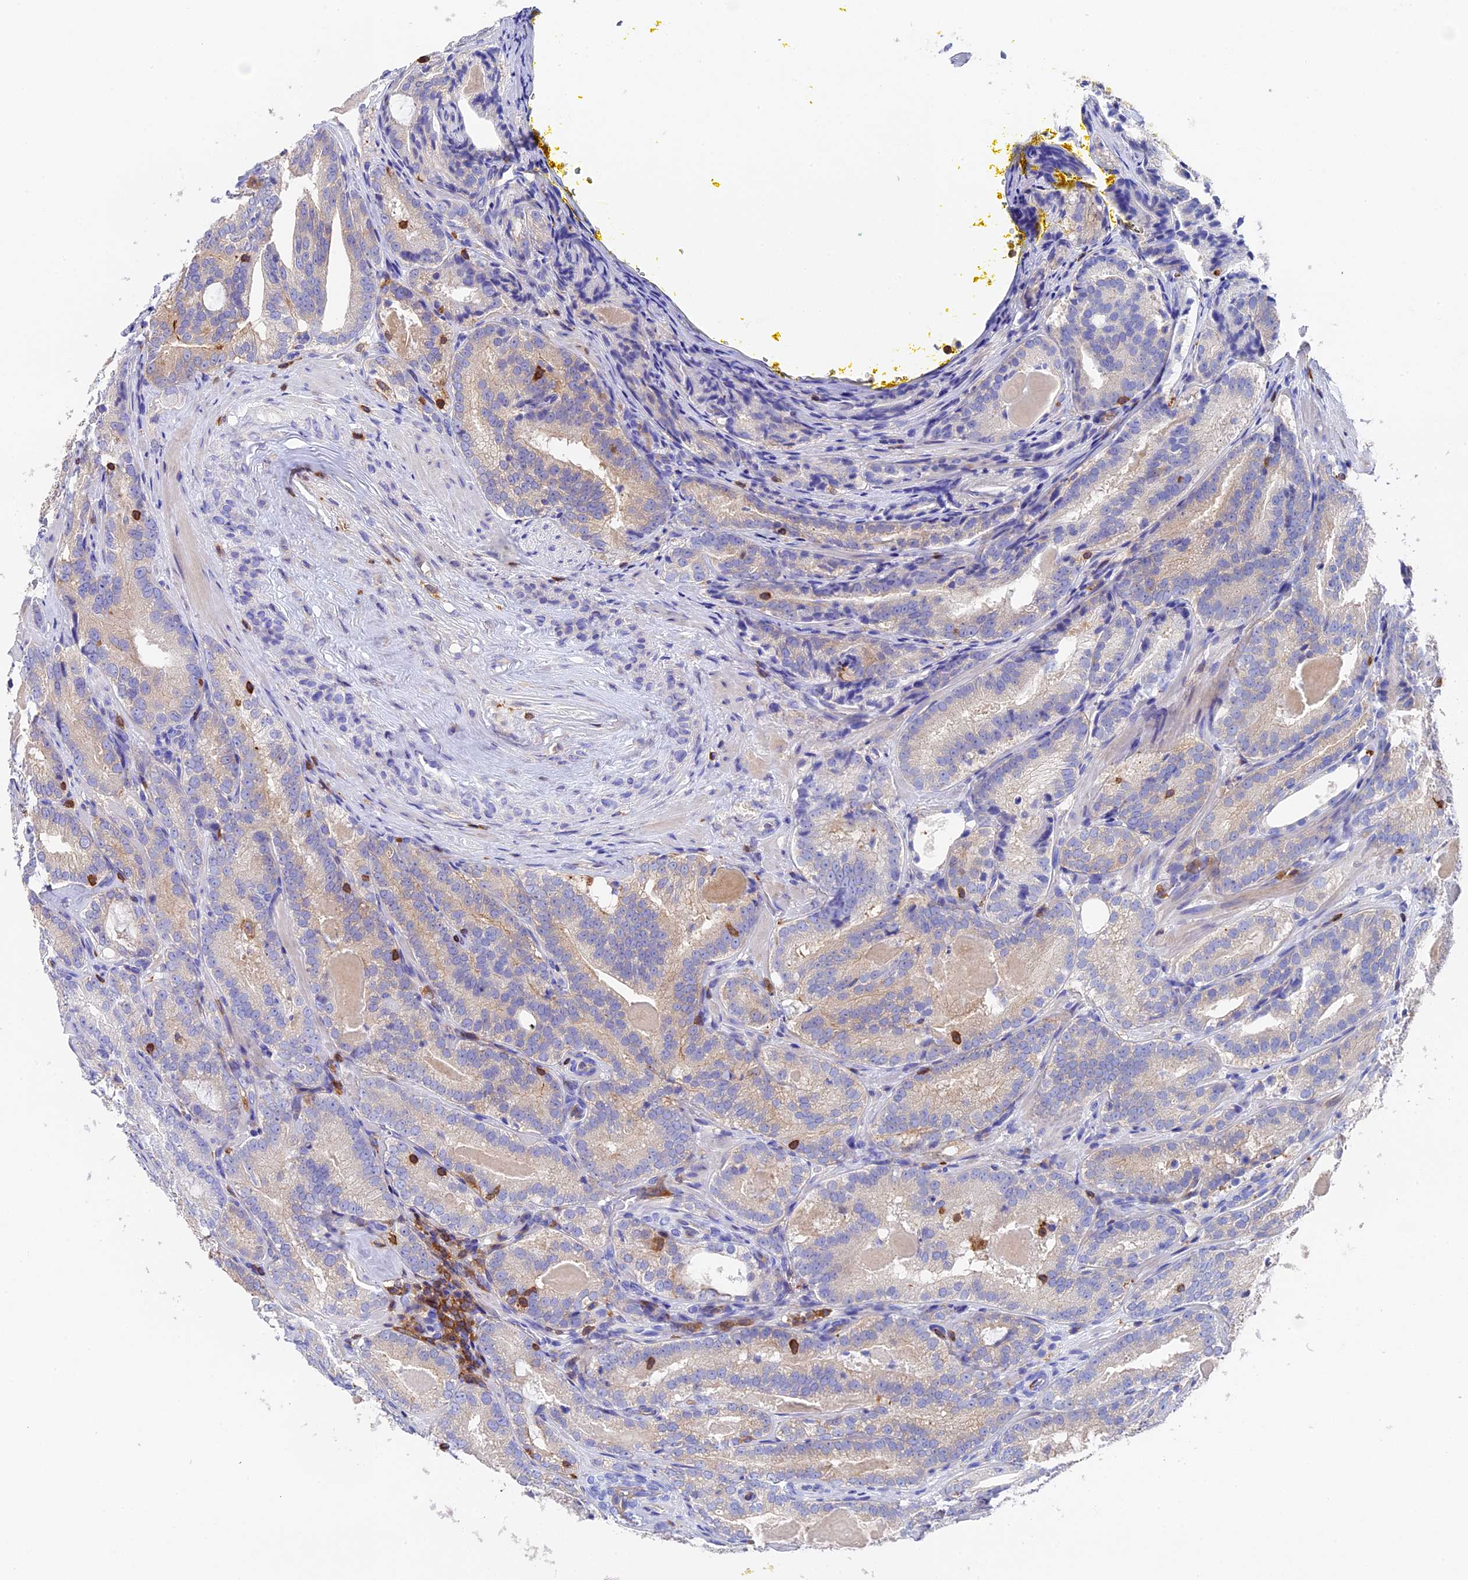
{"staining": {"intensity": "weak", "quantity": "<25%", "location": "cytoplasmic/membranous"}, "tissue": "prostate cancer", "cell_type": "Tumor cells", "image_type": "cancer", "snomed": [{"axis": "morphology", "description": "Adenocarcinoma, High grade"}, {"axis": "topography", "description": "Prostate"}], "caption": "Photomicrograph shows no significant protein expression in tumor cells of prostate cancer (adenocarcinoma (high-grade)). (DAB immunohistochemistry (IHC), high magnification).", "gene": "ADAT1", "patient": {"sex": "male", "age": 57}}